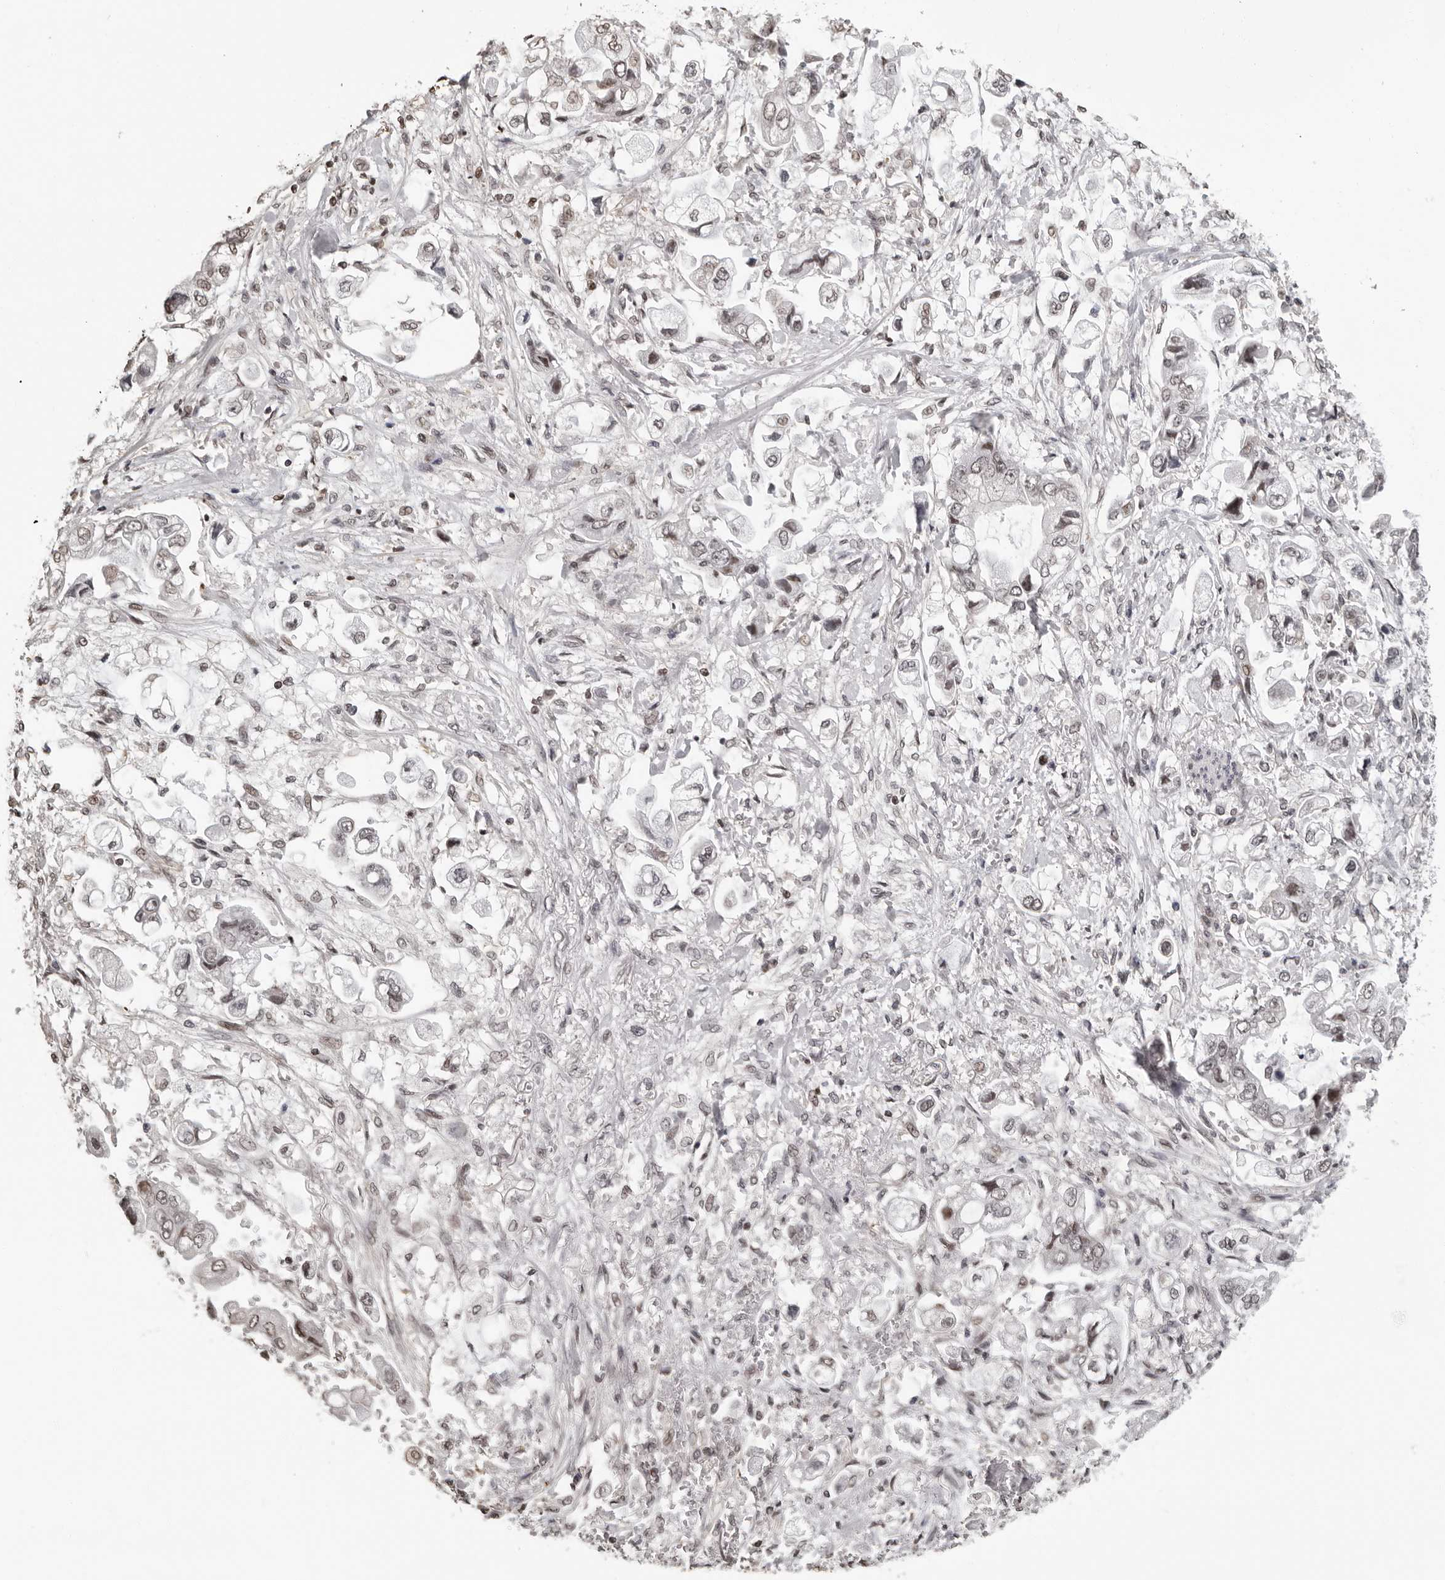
{"staining": {"intensity": "weak", "quantity": "25%-75%", "location": "nuclear"}, "tissue": "stomach cancer", "cell_type": "Tumor cells", "image_type": "cancer", "snomed": [{"axis": "morphology", "description": "Adenocarcinoma, NOS"}, {"axis": "topography", "description": "Stomach"}], "caption": "Weak nuclear protein expression is identified in about 25%-75% of tumor cells in adenocarcinoma (stomach).", "gene": "ORC1", "patient": {"sex": "male", "age": 62}}